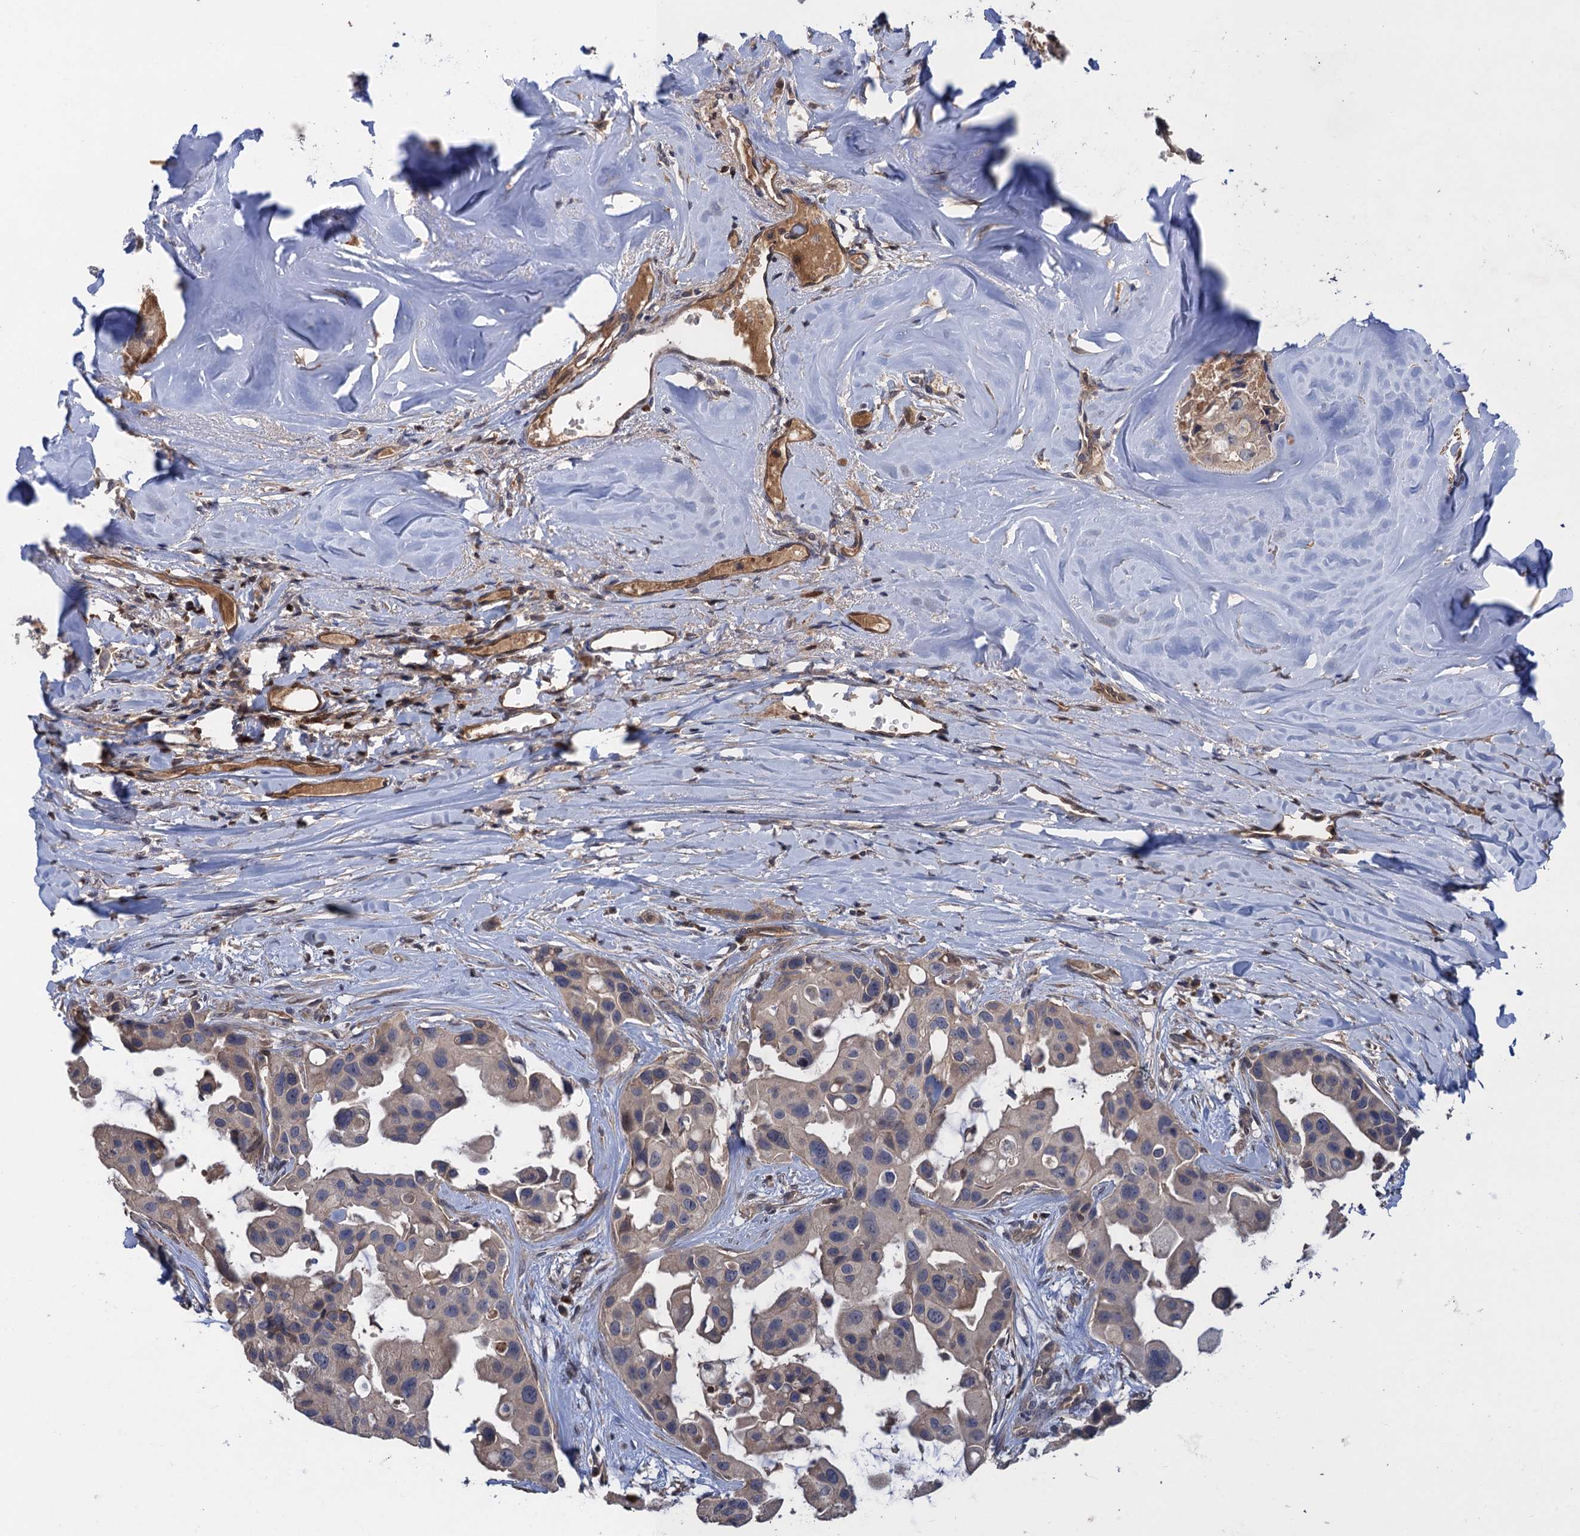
{"staining": {"intensity": "negative", "quantity": "none", "location": "none"}, "tissue": "head and neck cancer", "cell_type": "Tumor cells", "image_type": "cancer", "snomed": [{"axis": "morphology", "description": "Adenocarcinoma, NOS"}, {"axis": "morphology", "description": "Adenocarcinoma, metastatic, NOS"}, {"axis": "topography", "description": "Head-Neck"}], "caption": "Immunohistochemical staining of human metastatic adenocarcinoma (head and neck) reveals no significant expression in tumor cells.", "gene": "DGKA", "patient": {"sex": "male", "age": 75}}